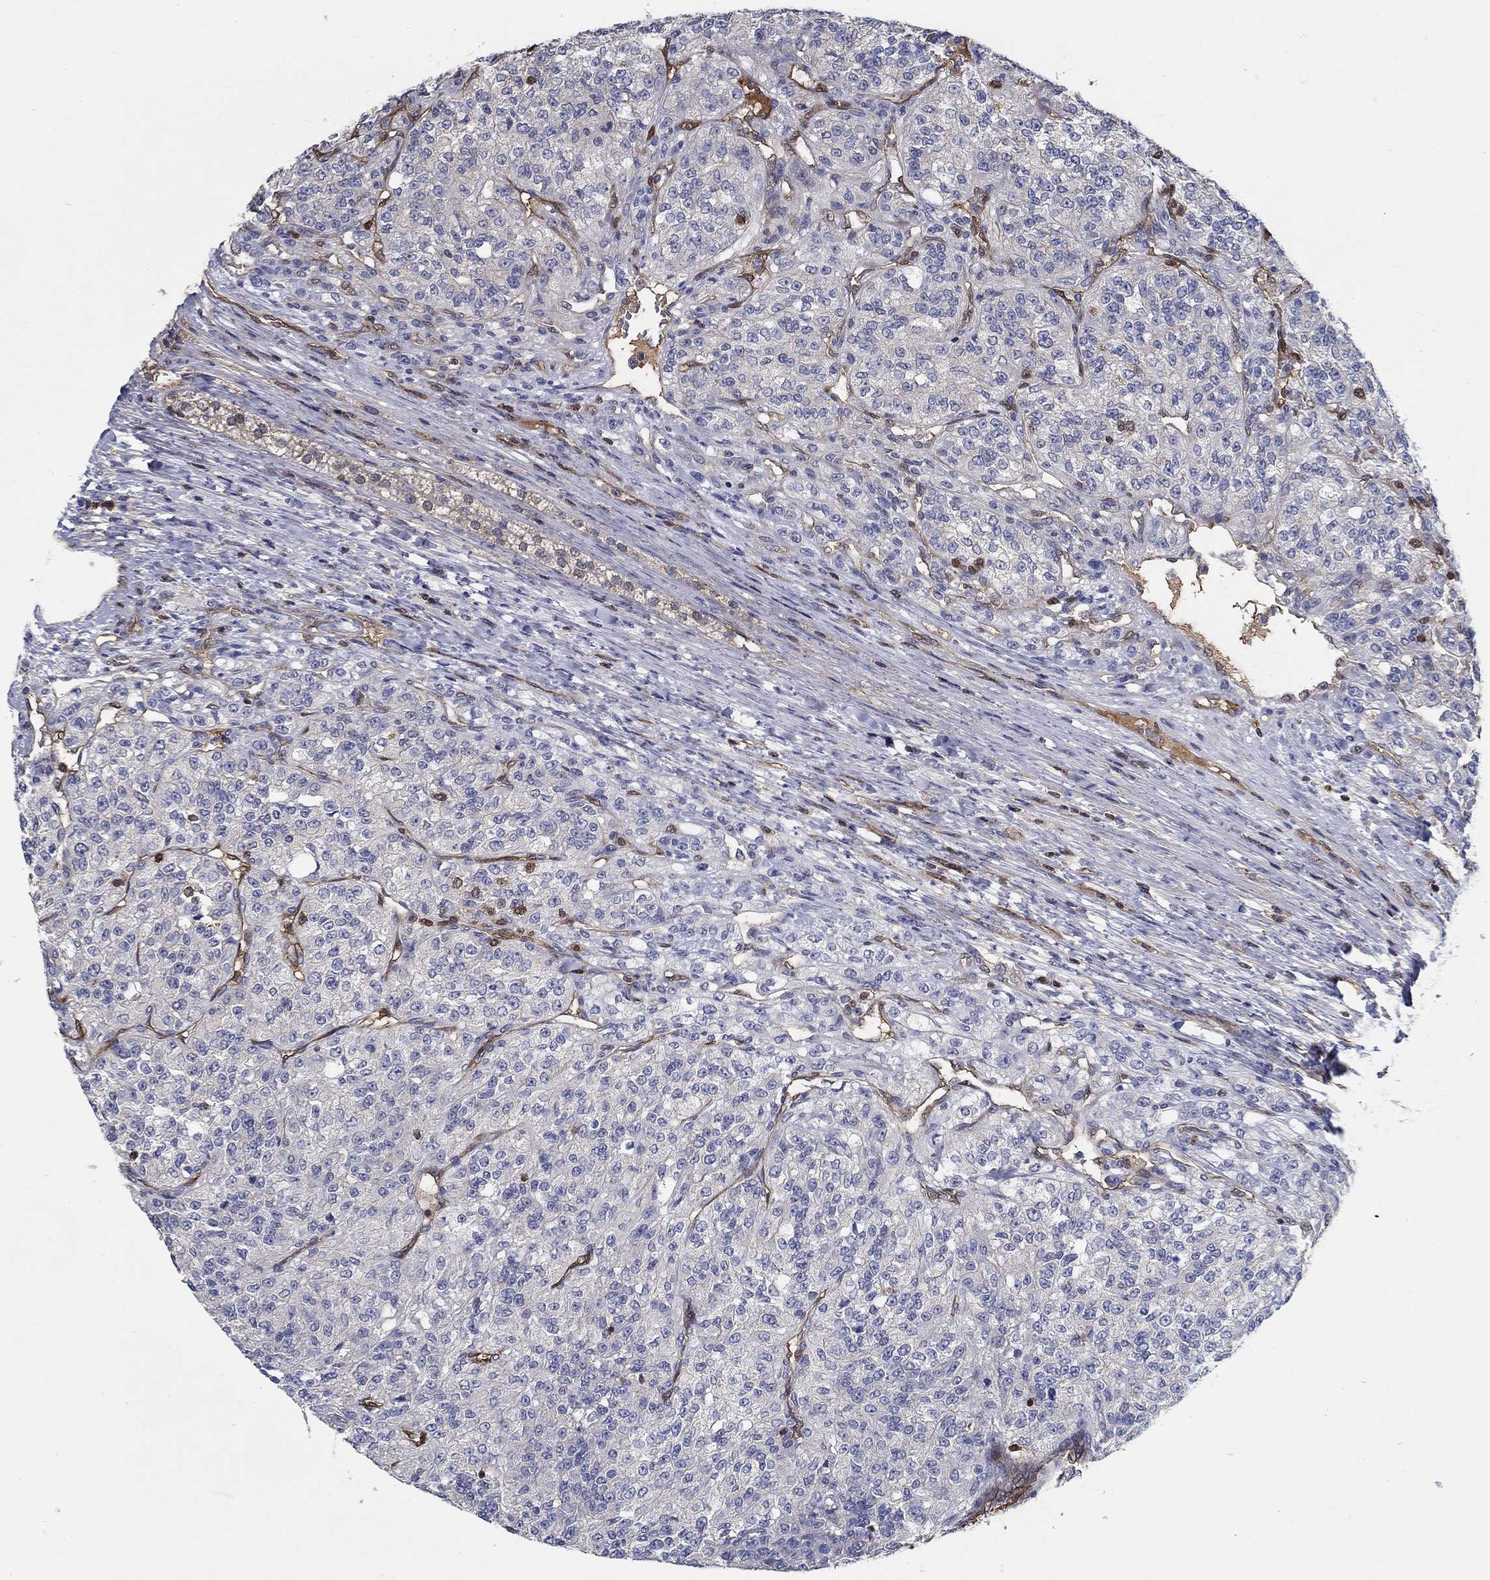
{"staining": {"intensity": "negative", "quantity": "none", "location": "none"}, "tissue": "renal cancer", "cell_type": "Tumor cells", "image_type": "cancer", "snomed": [{"axis": "morphology", "description": "Adenocarcinoma, NOS"}, {"axis": "topography", "description": "Kidney"}], "caption": "IHC micrograph of neoplastic tissue: renal adenocarcinoma stained with DAB (3,3'-diaminobenzidine) demonstrates no significant protein staining in tumor cells.", "gene": "AGFG2", "patient": {"sex": "female", "age": 63}}